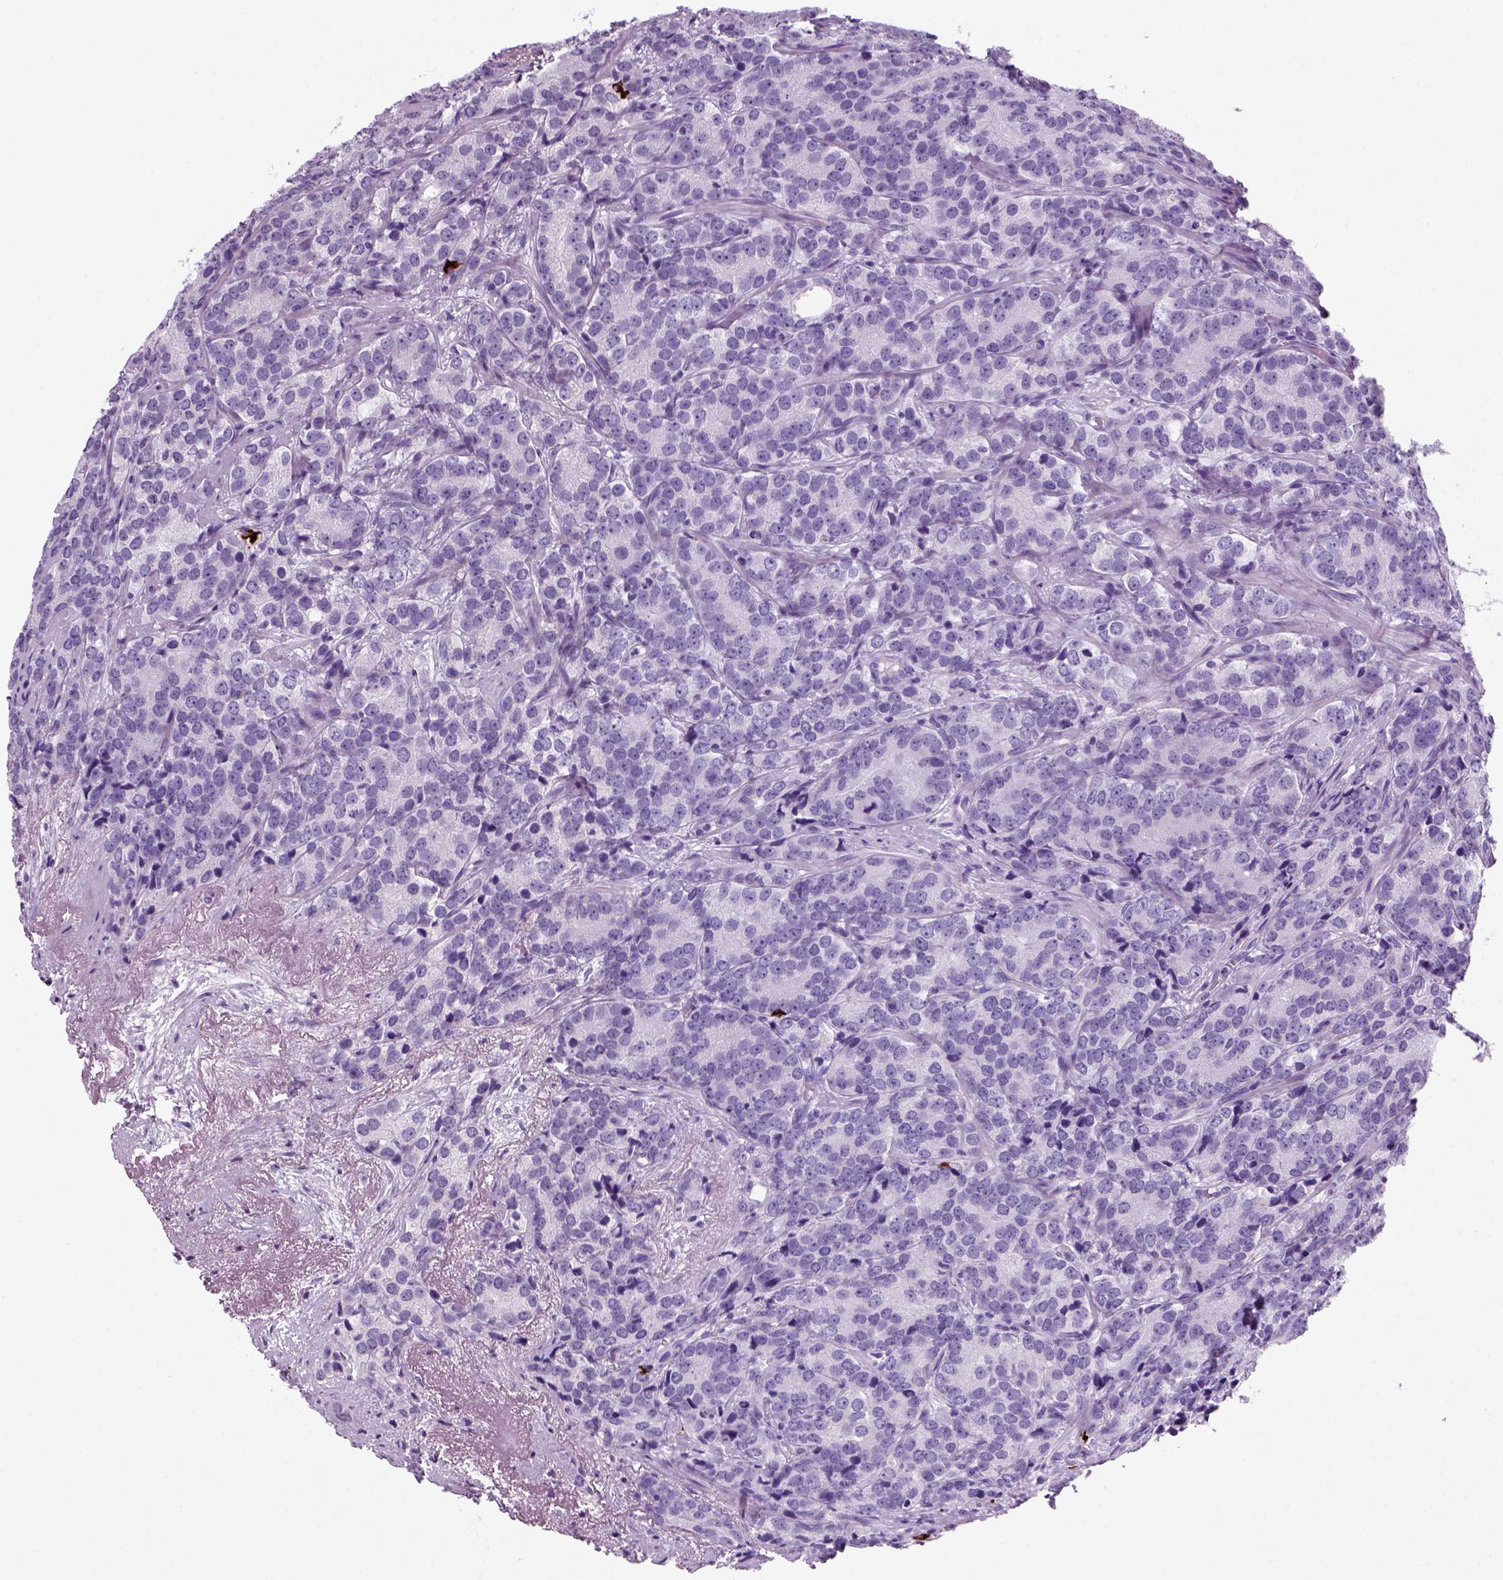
{"staining": {"intensity": "negative", "quantity": "none", "location": "none"}, "tissue": "prostate cancer", "cell_type": "Tumor cells", "image_type": "cancer", "snomed": [{"axis": "morphology", "description": "Adenocarcinoma, NOS"}, {"axis": "topography", "description": "Prostate"}], "caption": "This is an immunohistochemistry photomicrograph of human prostate adenocarcinoma. There is no positivity in tumor cells.", "gene": "MZB1", "patient": {"sex": "male", "age": 71}}